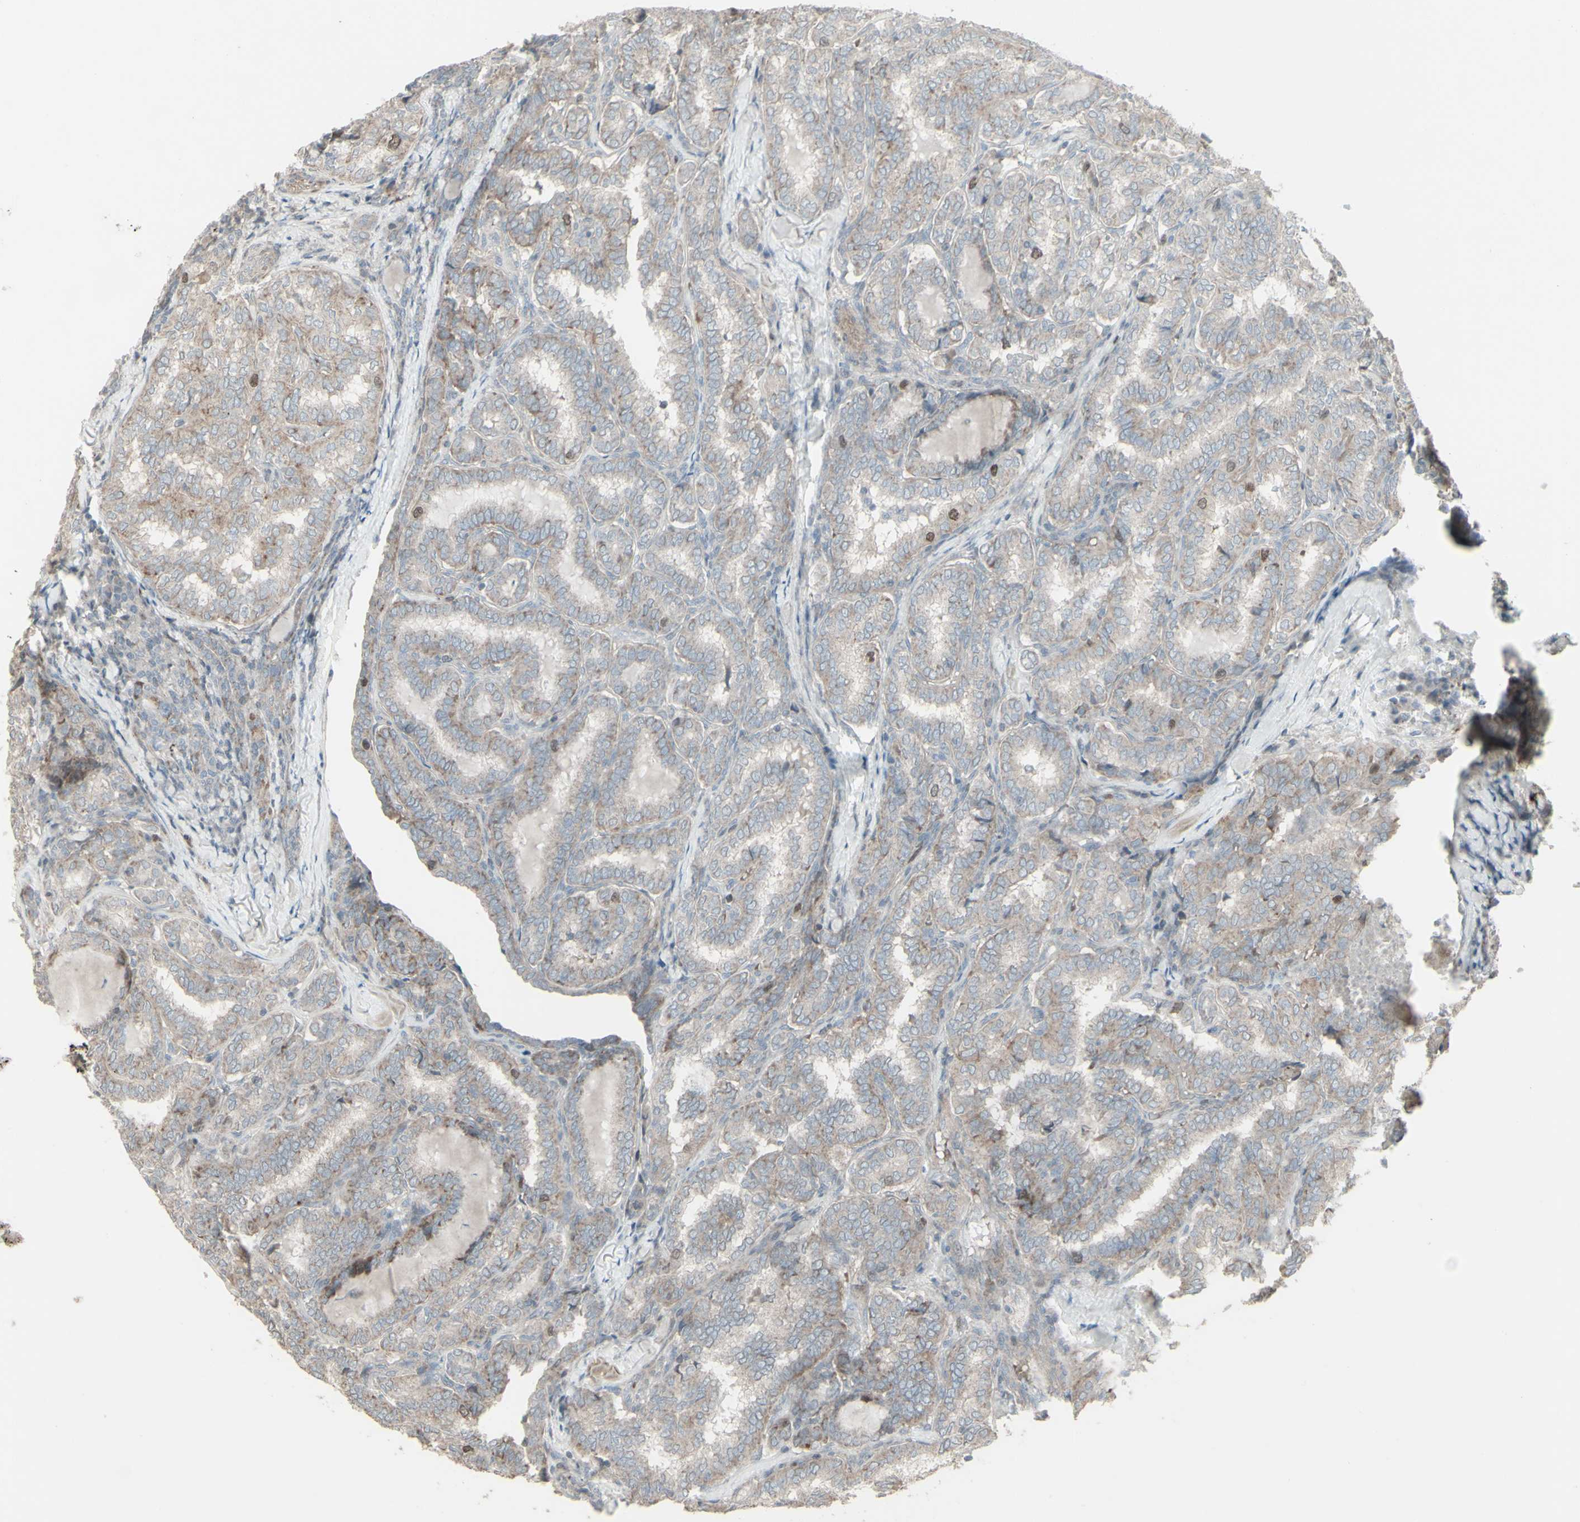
{"staining": {"intensity": "moderate", "quantity": "<25%", "location": "nuclear"}, "tissue": "thyroid cancer", "cell_type": "Tumor cells", "image_type": "cancer", "snomed": [{"axis": "morphology", "description": "Normal tissue, NOS"}, {"axis": "morphology", "description": "Papillary adenocarcinoma, NOS"}, {"axis": "topography", "description": "Thyroid gland"}], "caption": "A micrograph of human thyroid cancer stained for a protein displays moderate nuclear brown staining in tumor cells.", "gene": "GMNN", "patient": {"sex": "female", "age": 30}}